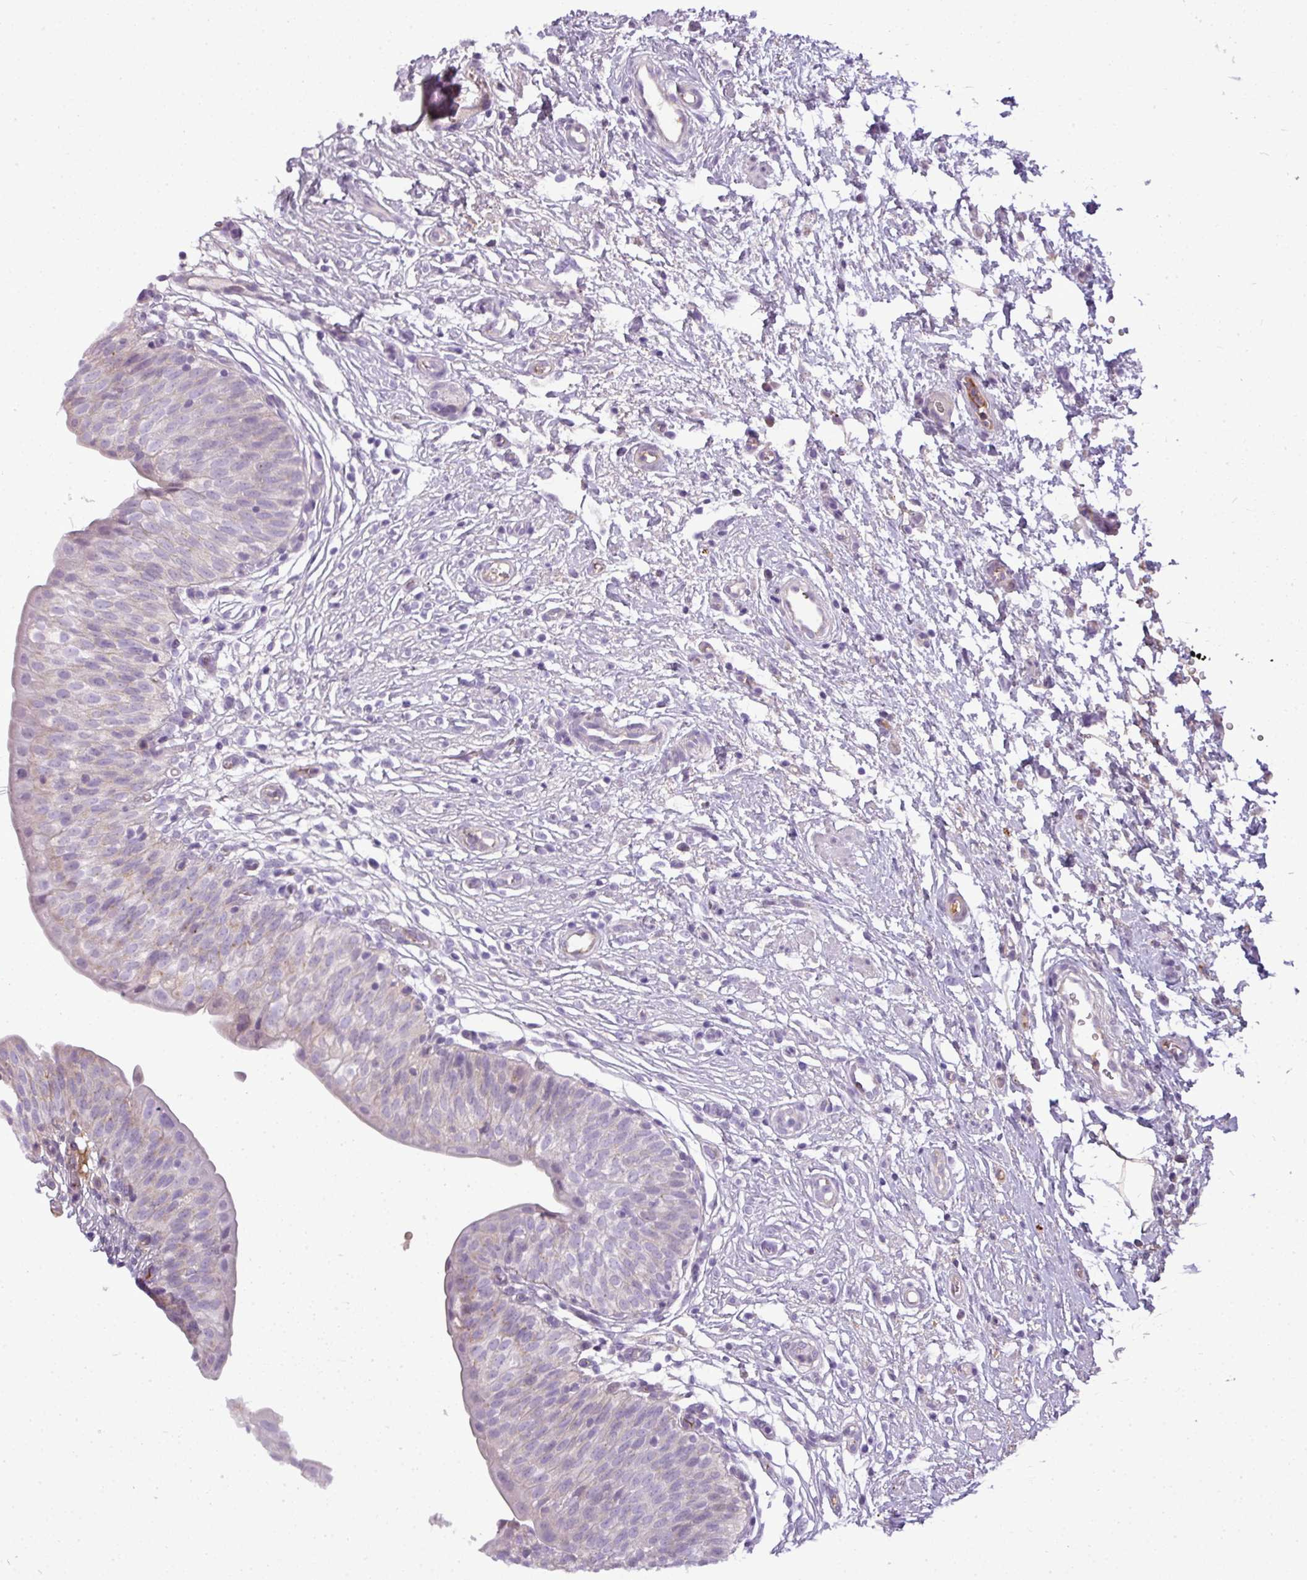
{"staining": {"intensity": "moderate", "quantity": "<25%", "location": "cytoplasmic/membranous"}, "tissue": "urinary bladder", "cell_type": "Urothelial cells", "image_type": "normal", "snomed": [{"axis": "morphology", "description": "Normal tissue, NOS"}, {"axis": "topography", "description": "Urinary bladder"}], "caption": "Urothelial cells reveal low levels of moderate cytoplasmic/membranous expression in approximately <25% of cells in benign human urinary bladder. Immunohistochemistry (ihc) stains the protein of interest in brown and the nuclei are stained blue.", "gene": "C4A", "patient": {"sex": "male", "age": 55}}